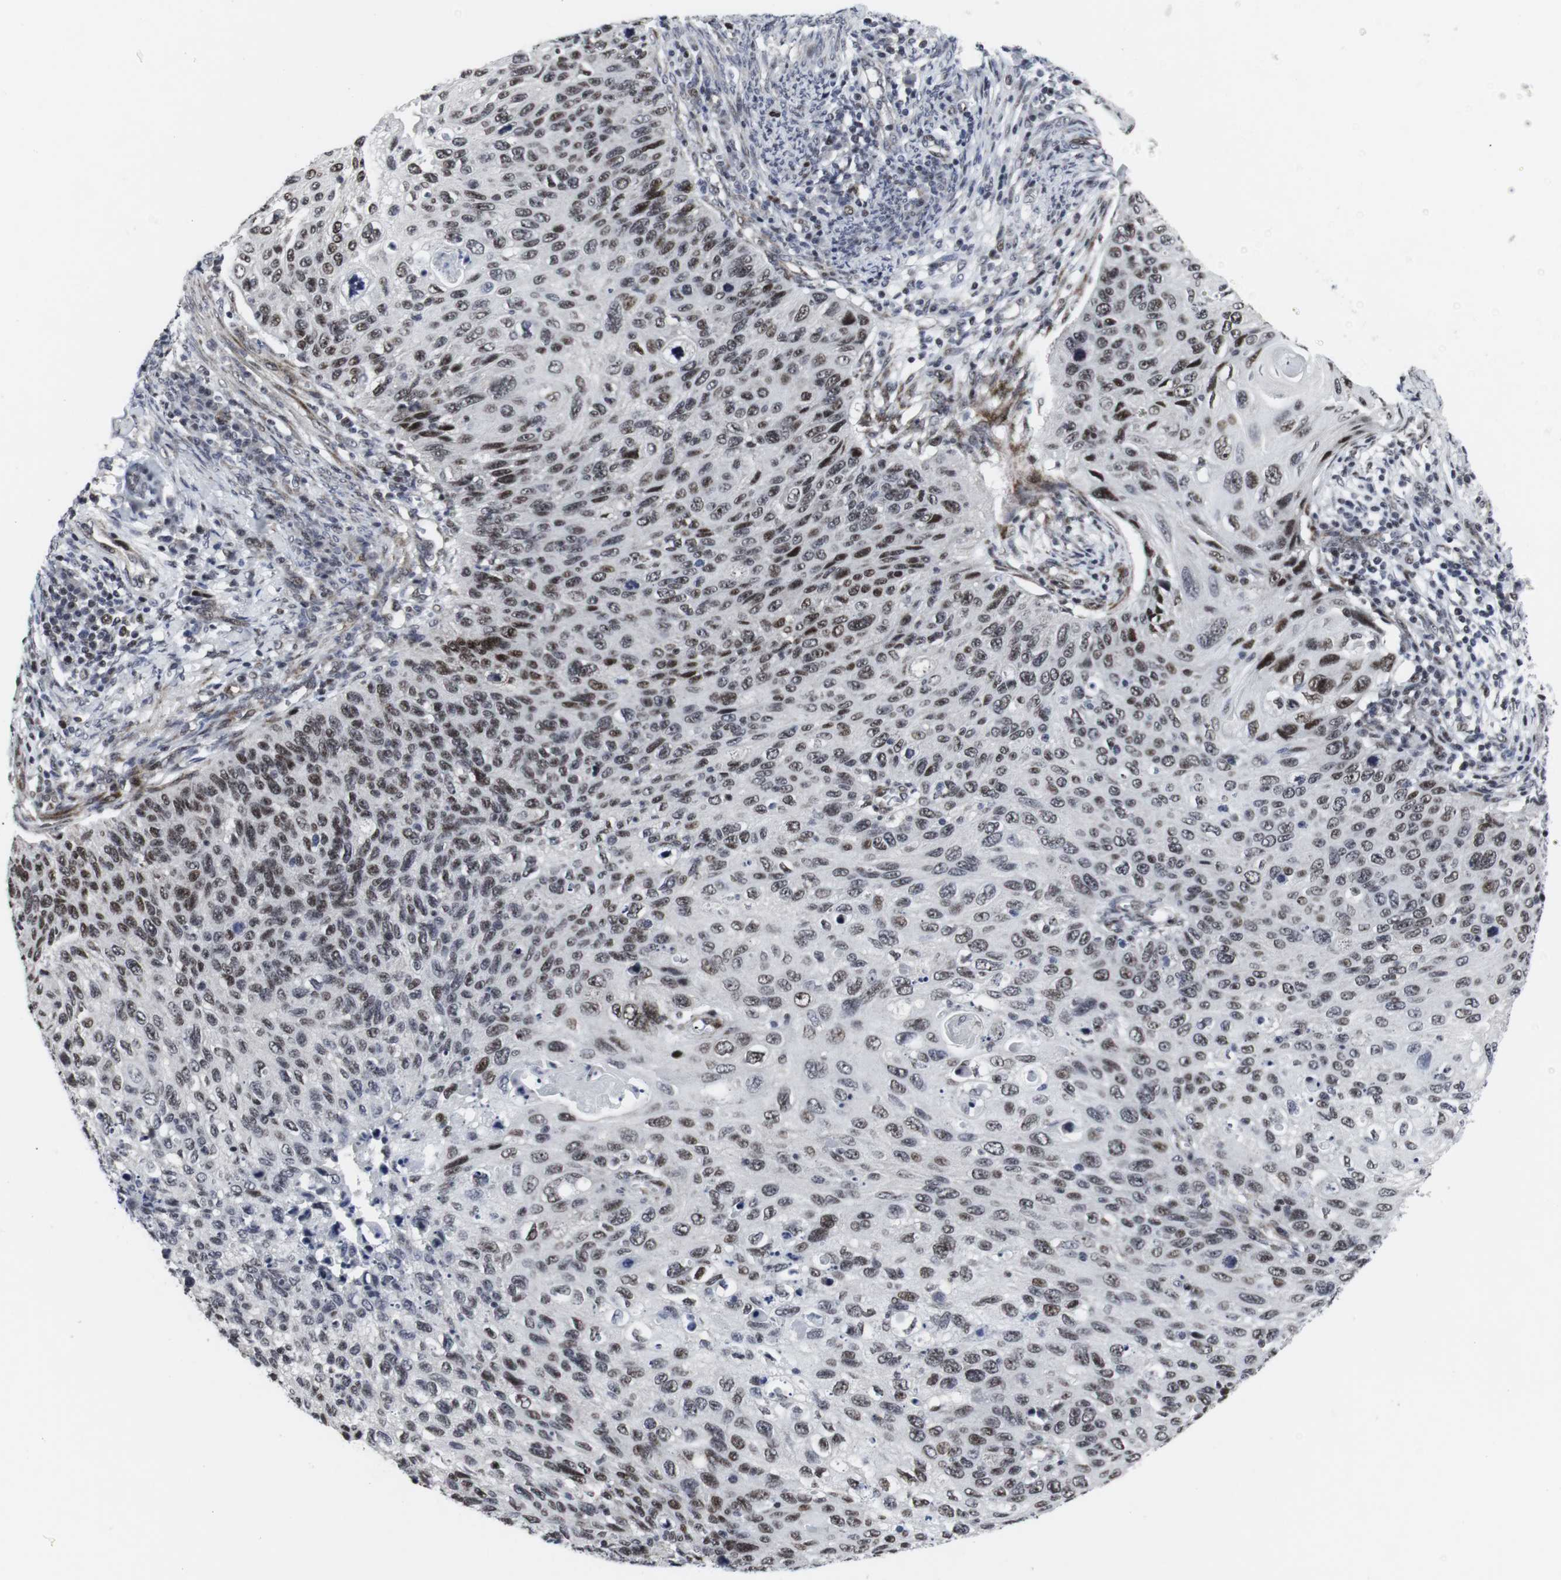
{"staining": {"intensity": "moderate", "quantity": ">75%", "location": "nuclear"}, "tissue": "cervical cancer", "cell_type": "Tumor cells", "image_type": "cancer", "snomed": [{"axis": "morphology", "description": "Squamous cell carcinoma, NOS"}, {"axis": "topography", "description": "Cervix"}], "caption": "IHC of squamous cell carcinoma (cervical) reveals medium levels of moderate nuclear staining in about >75% of tumor cells.", "gene": "MLH1", "patient": {"sex": "female", "age": 70}}